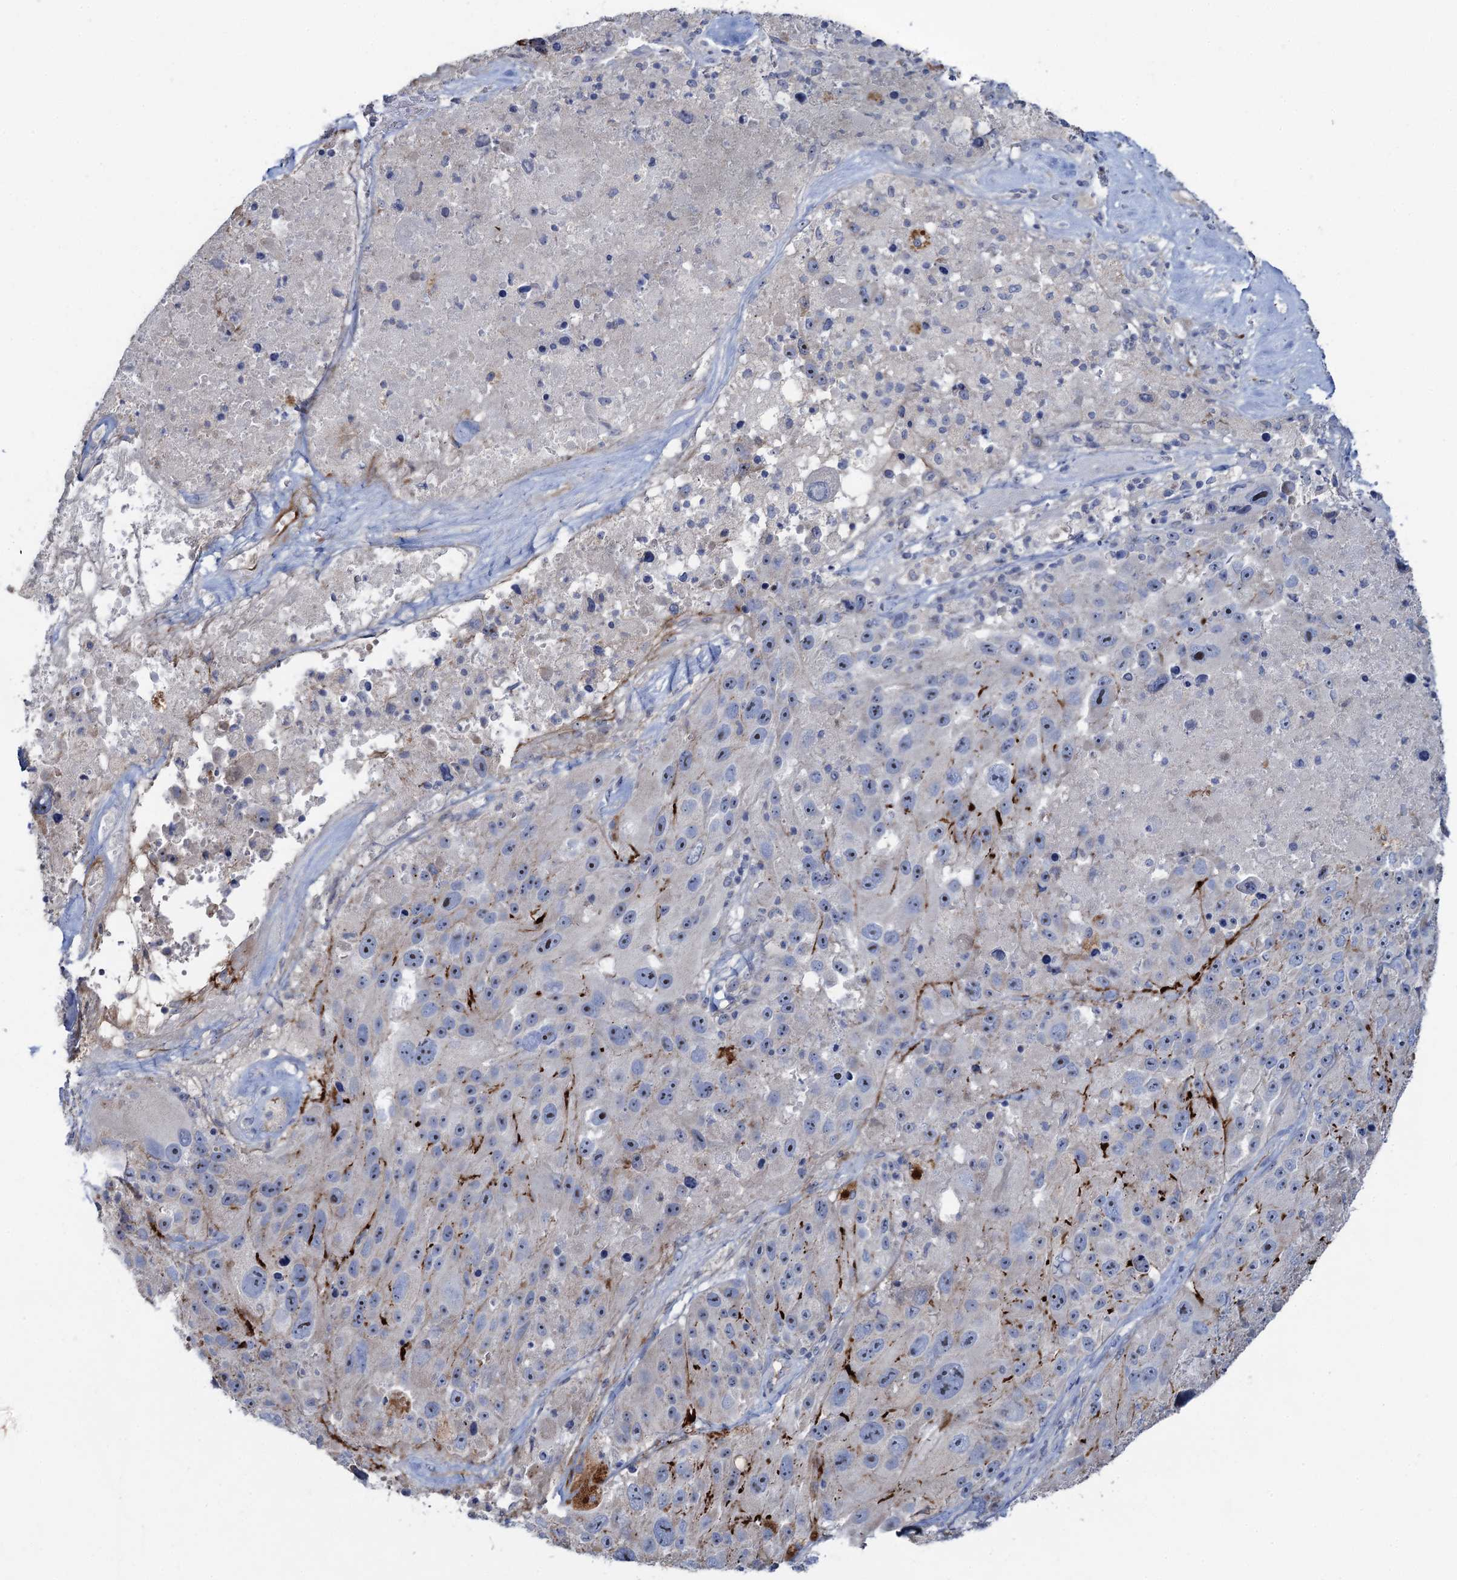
{"staining": {"intensity": "negative", "quantity": "none", "location": "none"}, "tissue": "melanoma", "cell_type": "Tumor cells", "image_type": "cancer", "snomed": [{"axis": "morphology", "description": "Malignant melanoma, Metastatic site"}, {"axis": "topography", "description": "Lymph node"}], "caption": "Immunohistochemistry micrograph of melanoma stained for a protein (brown), which displays no staining in tumor cells.", "gene": "PLLP", "patient": {"sex": "male", "age": 62}}